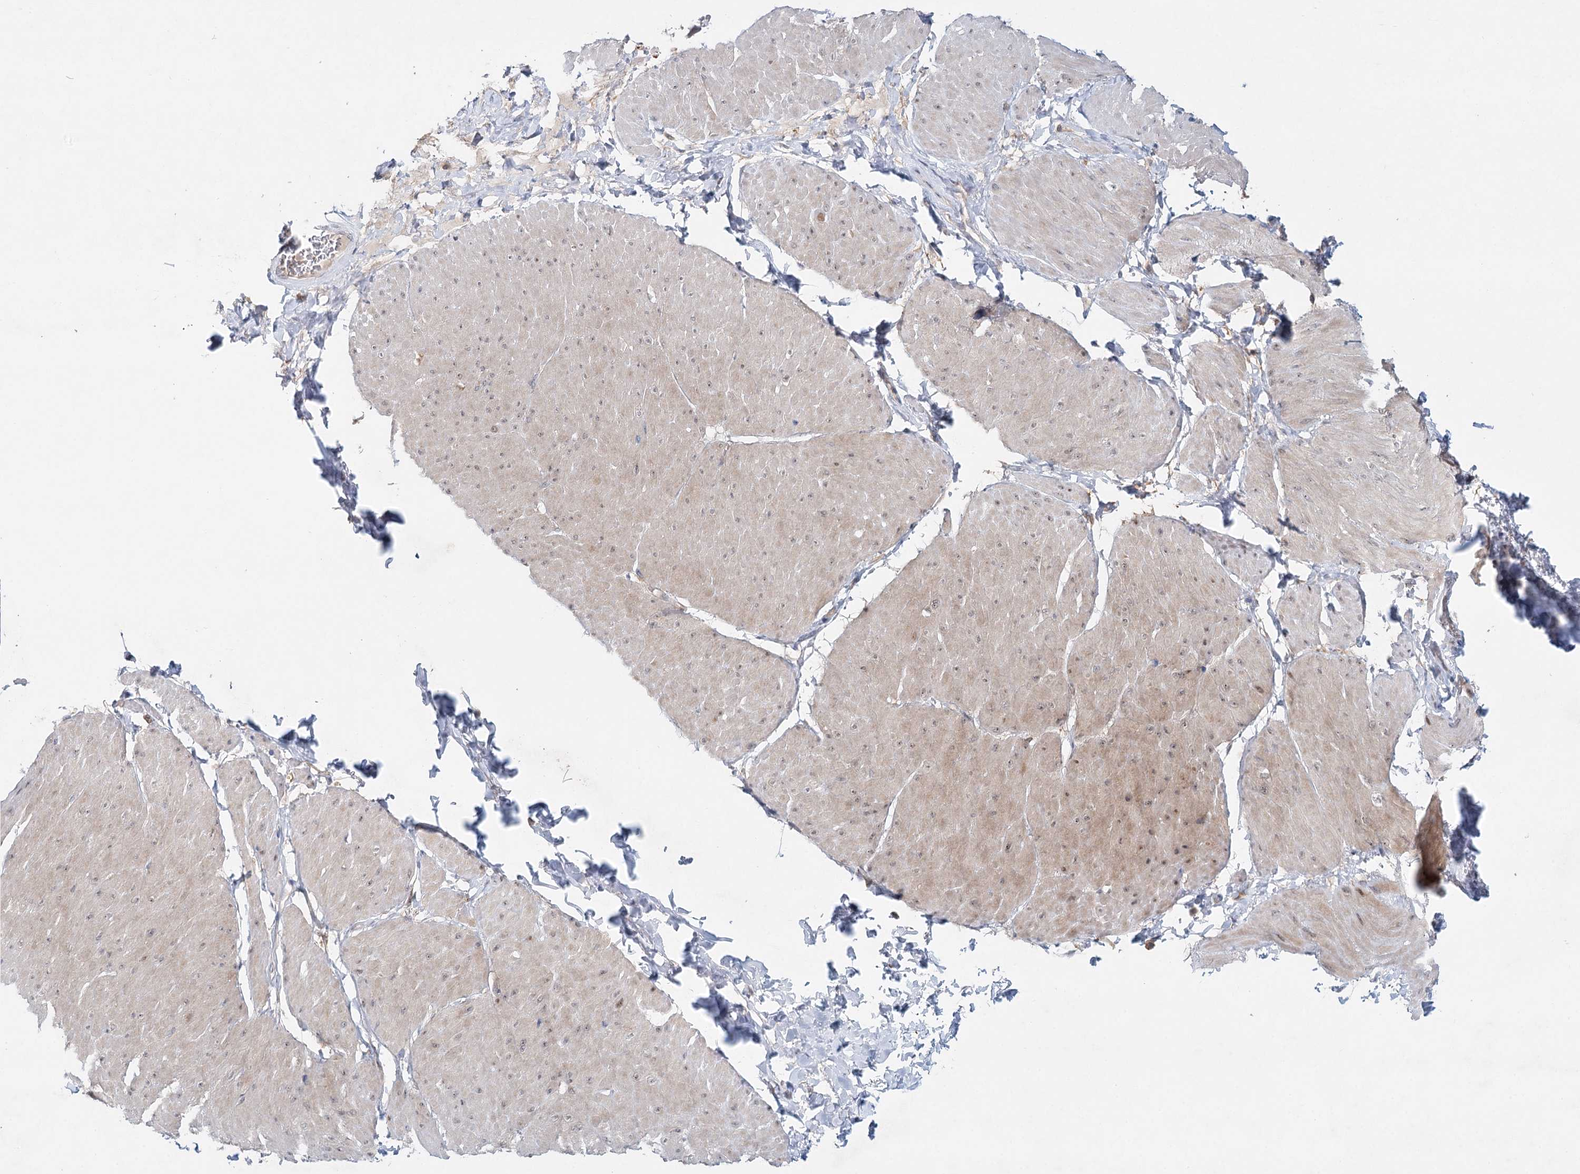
{"staining": {"intensity": "weak", "quantity": "25%-75%", "location": "cytoplasmic/membranous,nuclear"}, "tissue": "smooth muscle", "cell_type": "Smooth muscle cells", "image_type": "normal", "snomed": [{"axis": "morphology", "description": "Urothelial carcinoma, High grade"}, {"axis": "topography", "description": "Urinary bladder"}], "caption": "Immunohistochemical staining of unremarkable human smooth muscle demonstrates weak cytoplasmic/membranous,nuclear protein staining in about 25%-75% of smooth muscle cells. (DAB IHC with brightfield microscopy, high magnification).", "gene": "WDR44", "patient": {"sex": "male", "age": 46}}